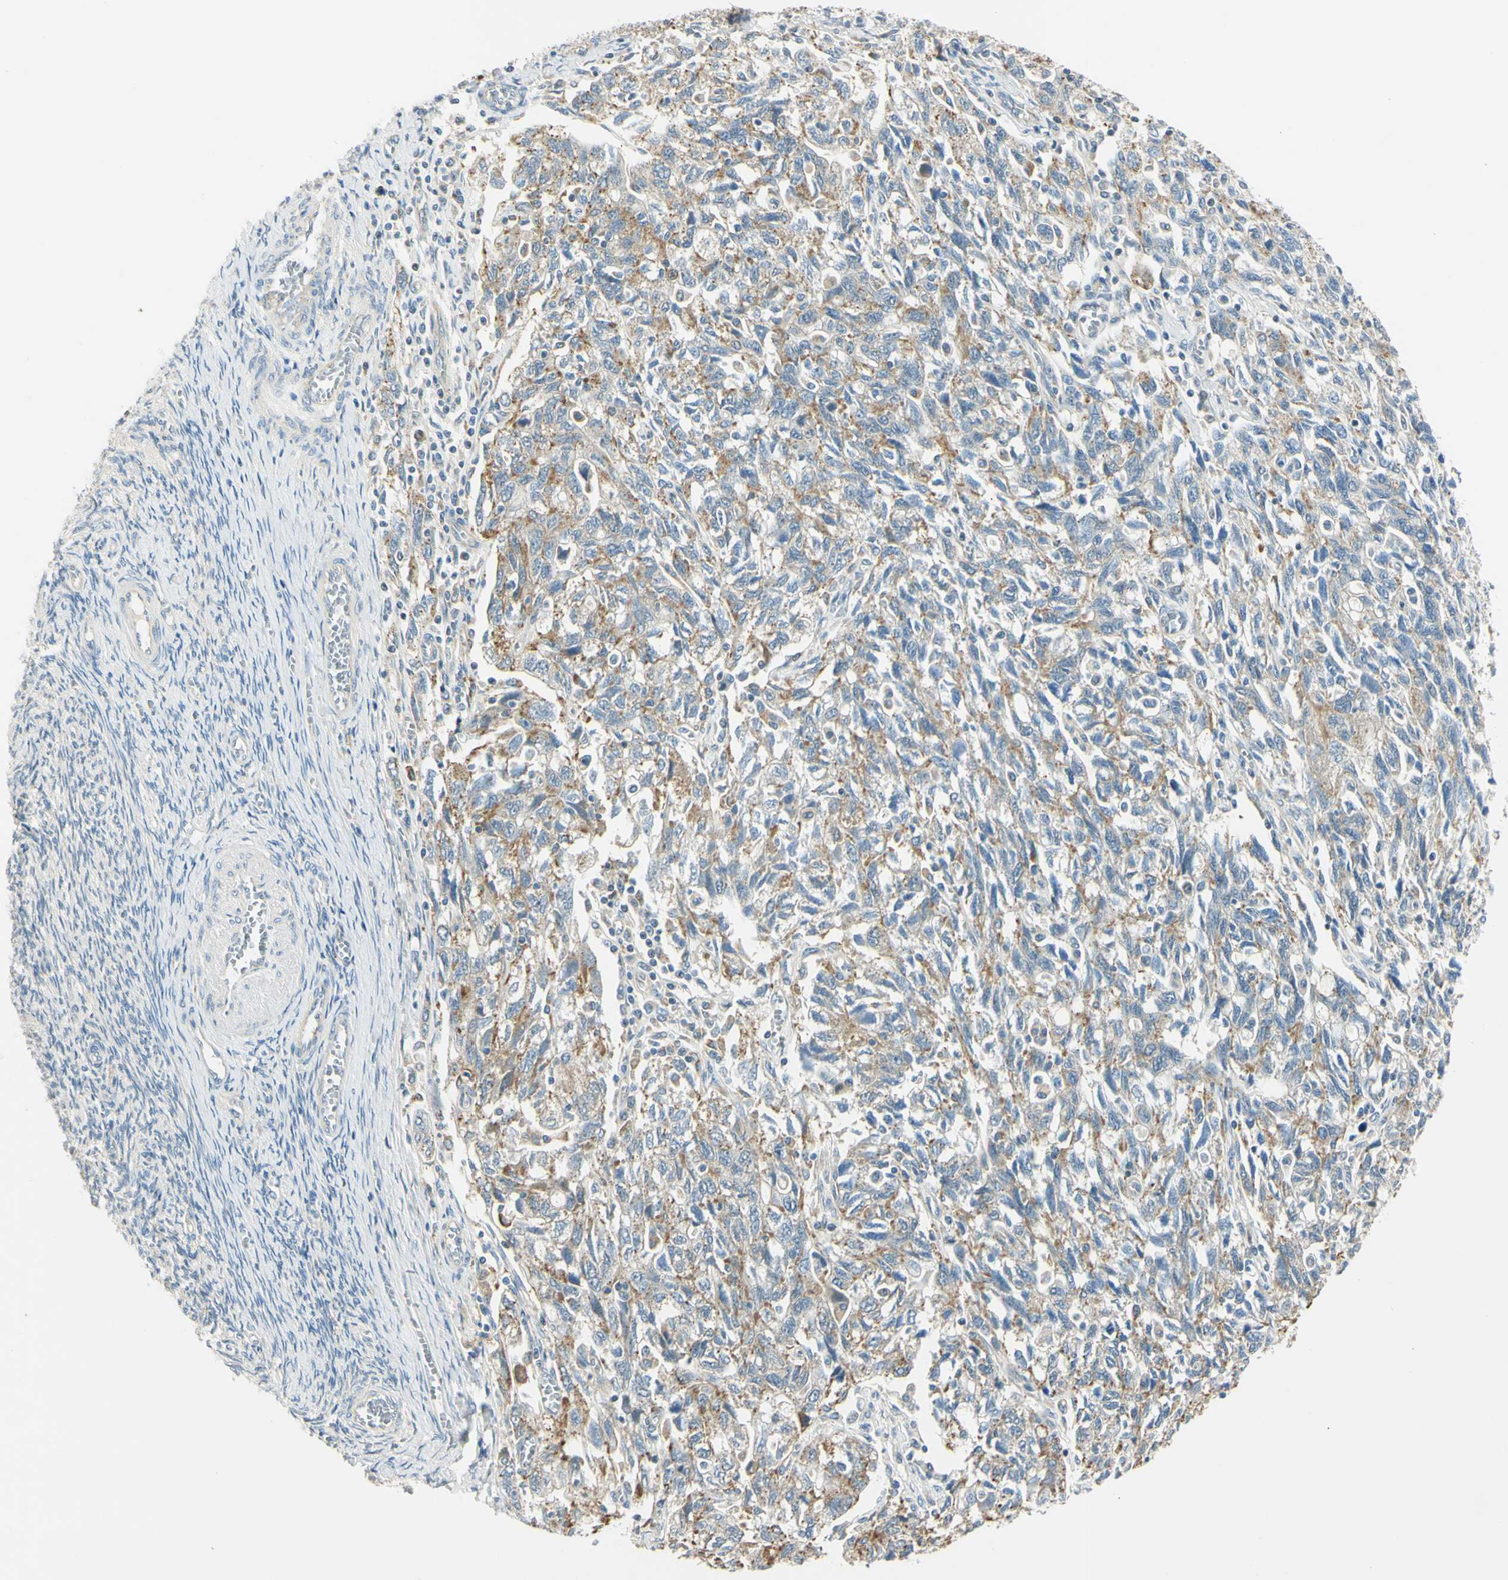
{"staining": {"intensity": "moderate", "quantity": "<25%", "location": "cytoplasmic/membranous"}, "tissue": "ovarian cancer", "cell_type": "Tumor cells", "image_type": "cancer", "snomed": [{"axis": "morphology", "description": "Carcinoma, NOS"}, {"axis": "morphology", "description": "Cystadenocarcinoma, serous, NOS"}, {"axis": "topography", "description": "Ovary"}], "caption": "Protein analysis of ovarian serous cystadenocarcinoma tissue displays moderate cytoplasmic/membranous expression in approximately <25% of tumor cells.", "gene": "LAMA3", "patient": {"sex": "female", "age": 69}}